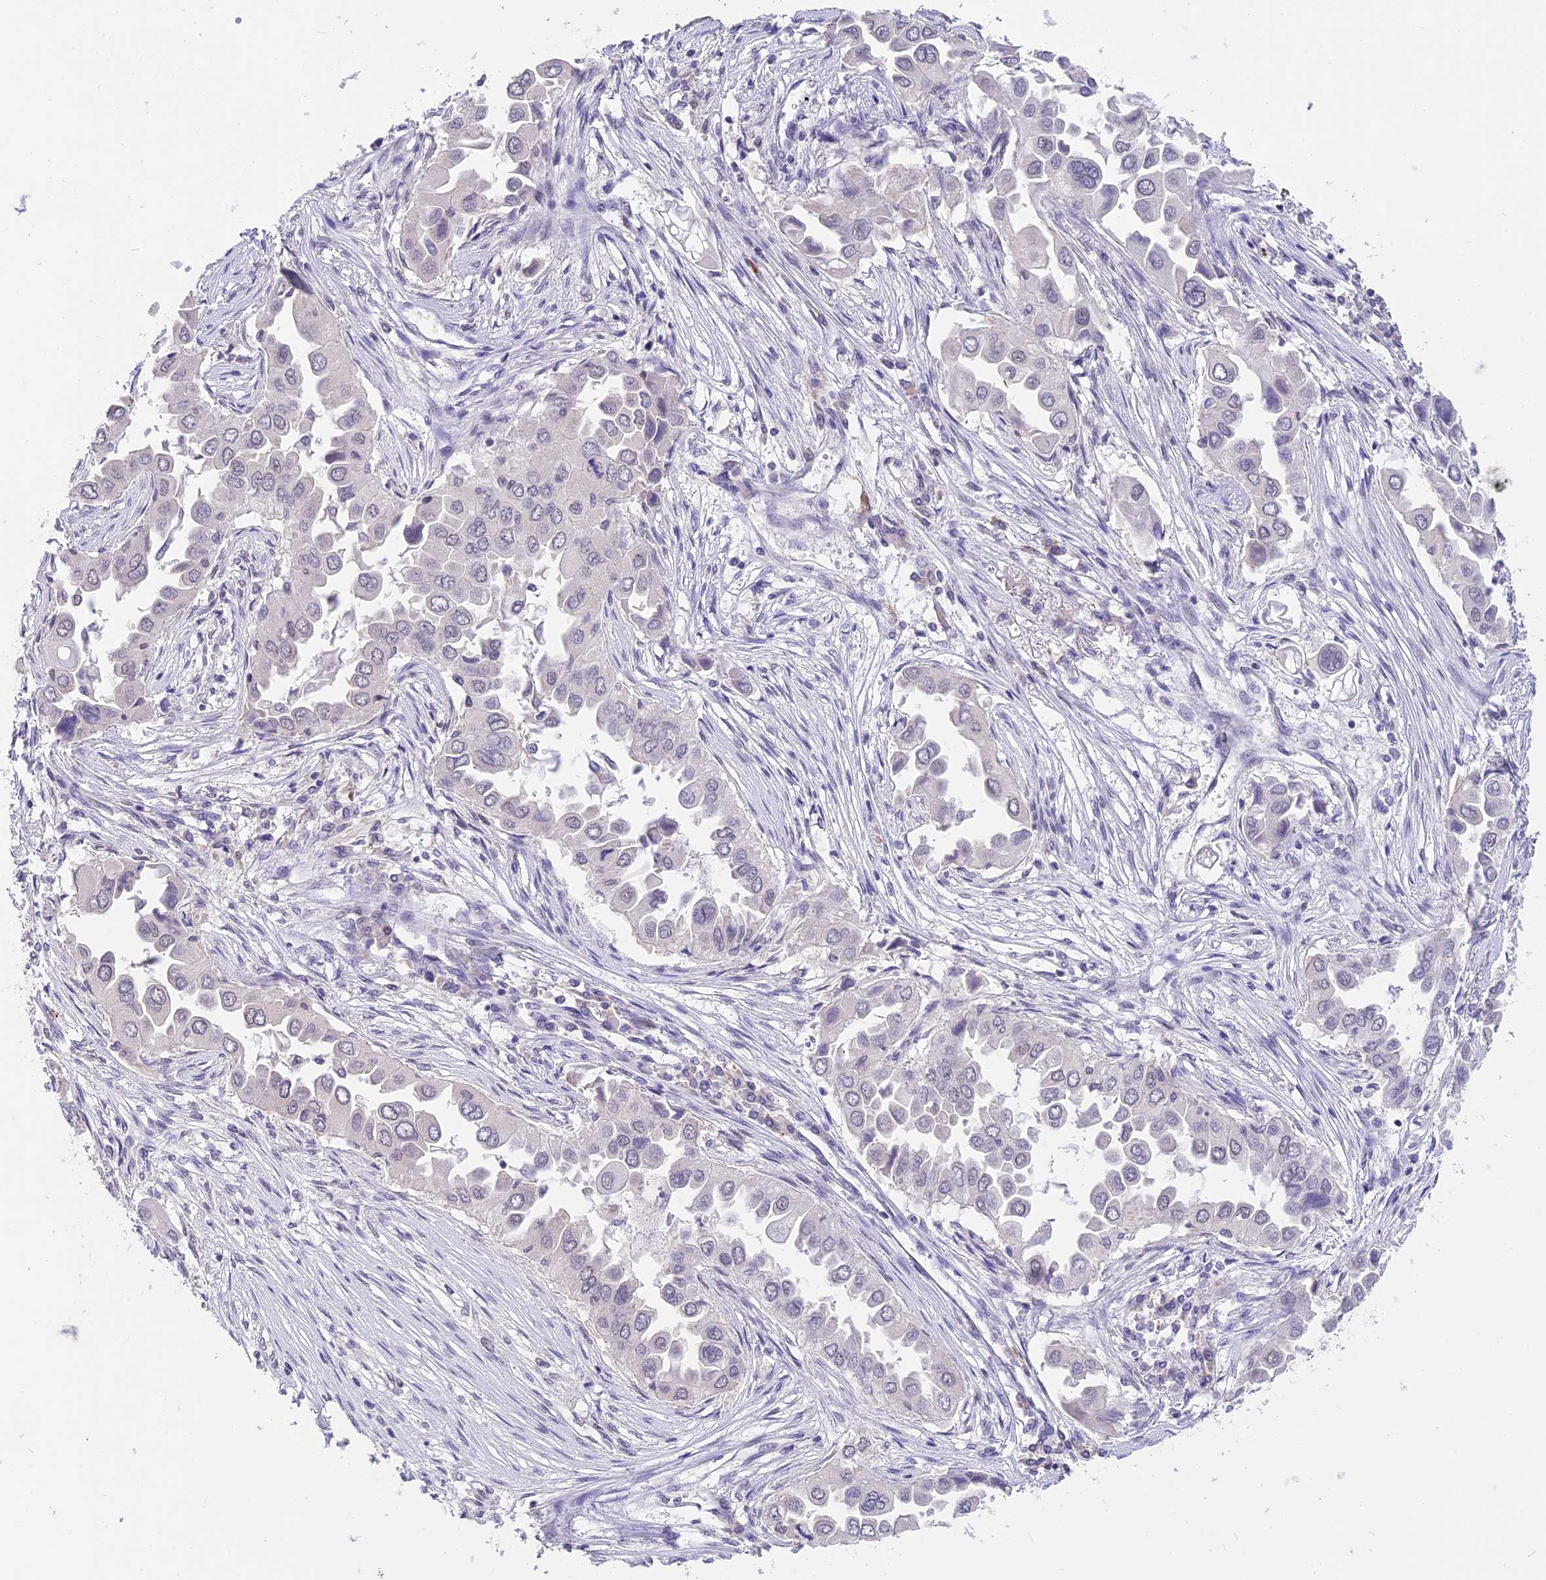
{"staining": {"intensity": "negative", "quantity": "none", "location": "none"}, "tissue": "lung cancer", "cell_type": "Tumor cells", "image_type": "cancer", "snomed": [{"axis": "morphology", "description": "Adenocarcinoma, NOS"}, {"axis": "topography", "description": "Lung"}], "caption": "DAB (3,3'-diaminobenzidine) immunohistochemical staining of lung adenocarcinoma shows no significant positivity in tumor cells.", "gene": "SETD2", "patient": {"sex": "female", "age": 76}}